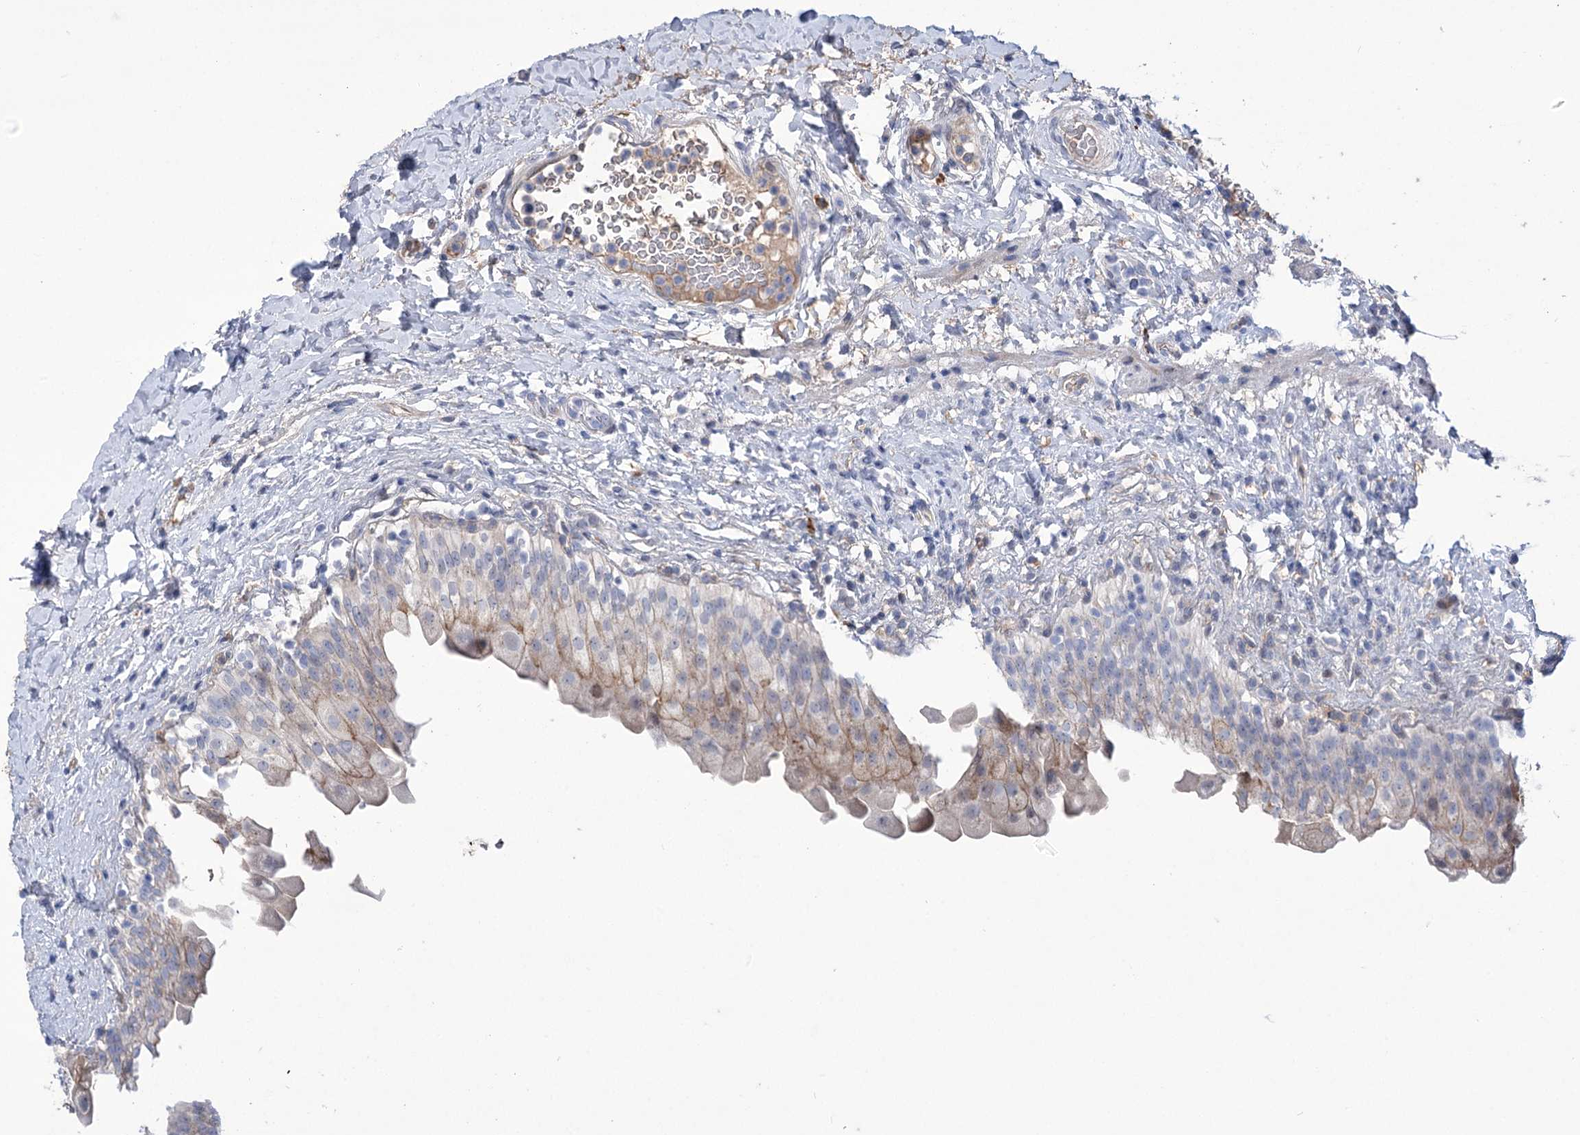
{"staining": {"intensity": "moderate", "quantity": "<25%", "location": "cytoplasmic/membranous"}, "tissue": "urinary bladder", "cell_type": "Urothelial cells", "image_type": "normal", "snomed": [{"axis": "morphology", "description": "Normal tissue, NOS"}, {"axis": "topography", "description": "Urinary bladder"}], "caption": "Immunohistochemistry (IHC) histopathology image of unremarkable urinary bladder: human urinary bladder stained using IHC demonstrates low levels of moderate protein expression localized specifically in the cytoplasmic/membranous of urothelial cells, appearing as a cytoplasmic/membranous brown color.", "gene": "CEP164", "patient": {"sex": "female", "age": 27}}